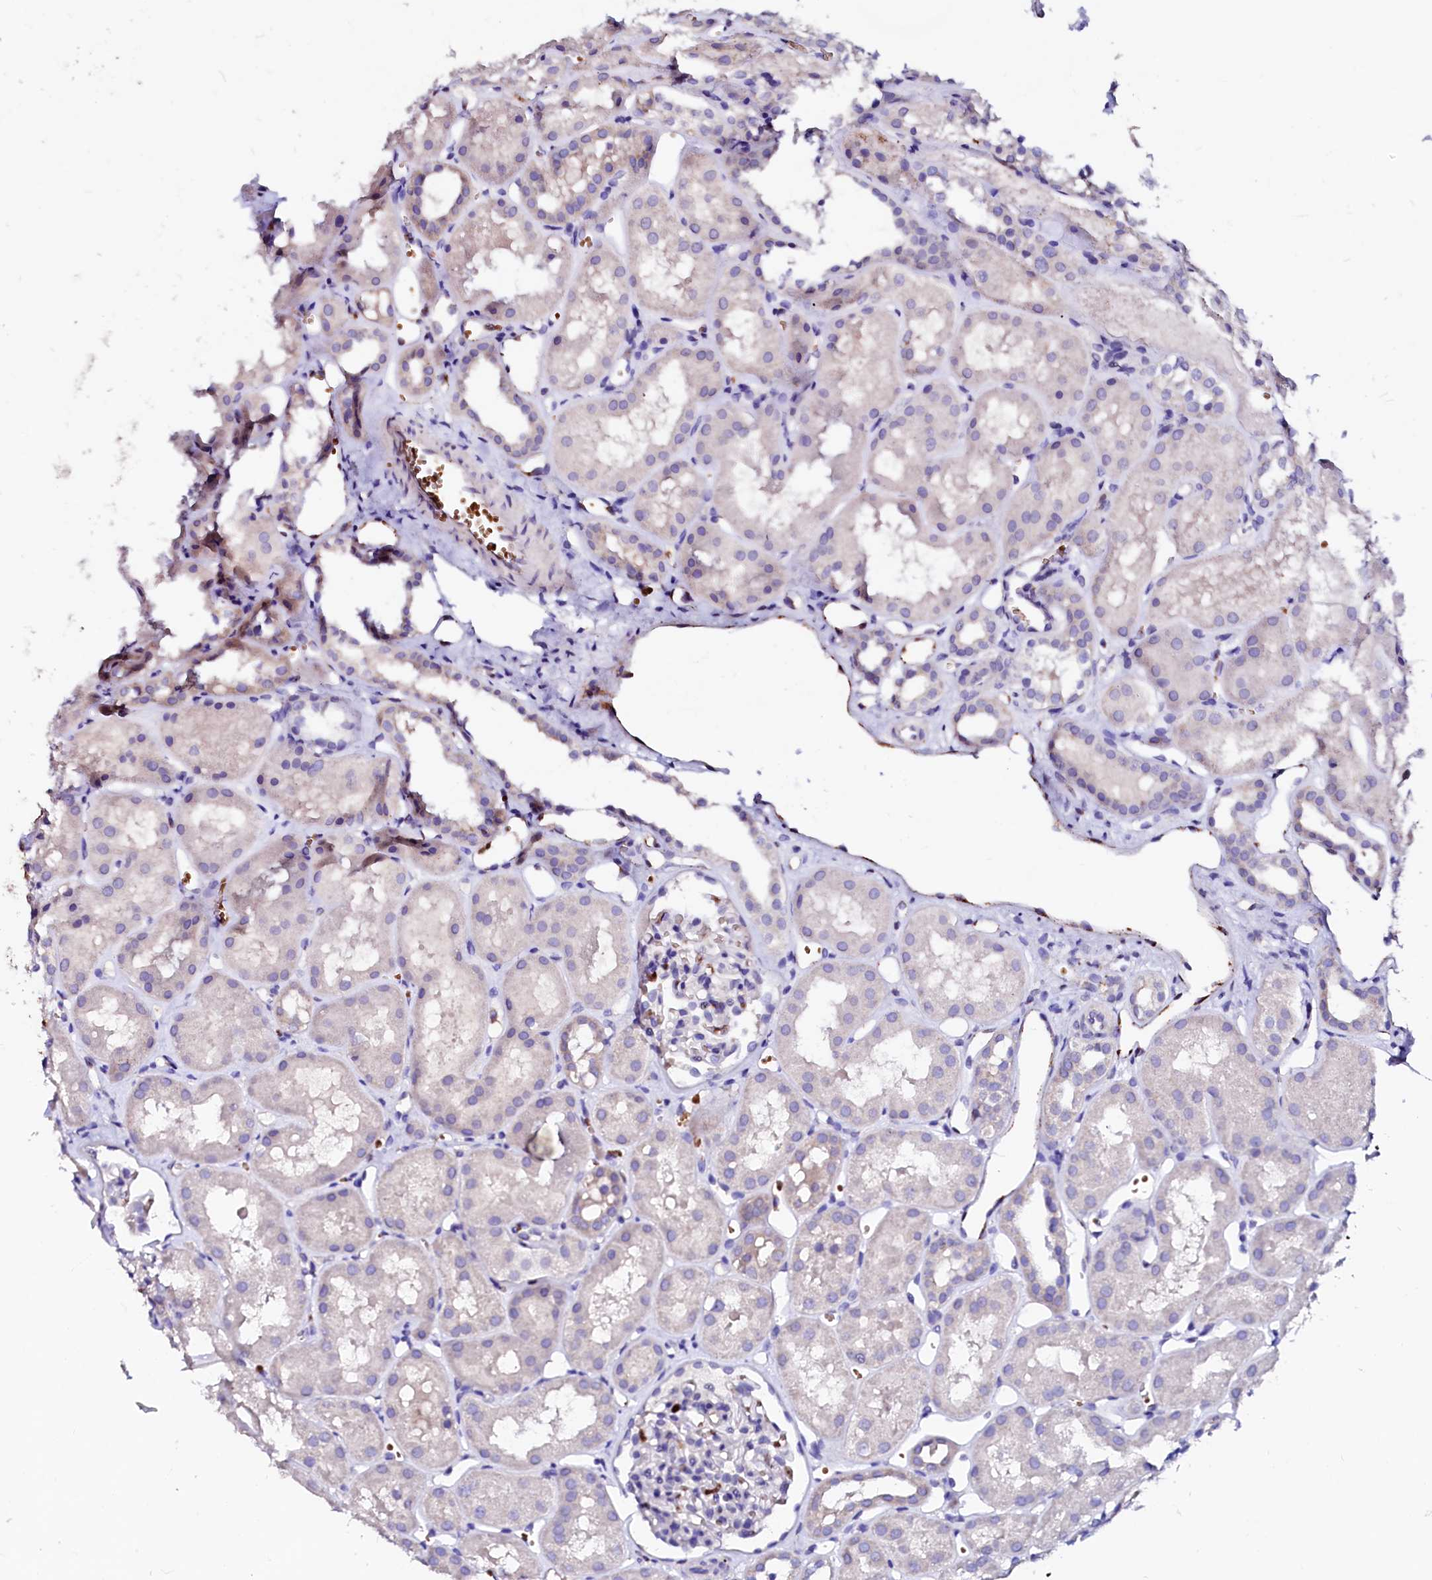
{"staining": {"intensity": "negative", "quantity": "none", "location": "none"}, "tissue": "kidney", "cell_type": "Cells in glomeruli", "image_type": "normal", "snomed": [{"axis": "morphology", "description": "Normal tissue, NOS"}, {"axis": "topography", "description": "Kidney"}], "caption": "Cells in glomeruli show no significant protein staining in benign kidney. Nuclei are stained in blue.", "gene": "RAB27A", "patient": {"sex": "male", "age": 16}}